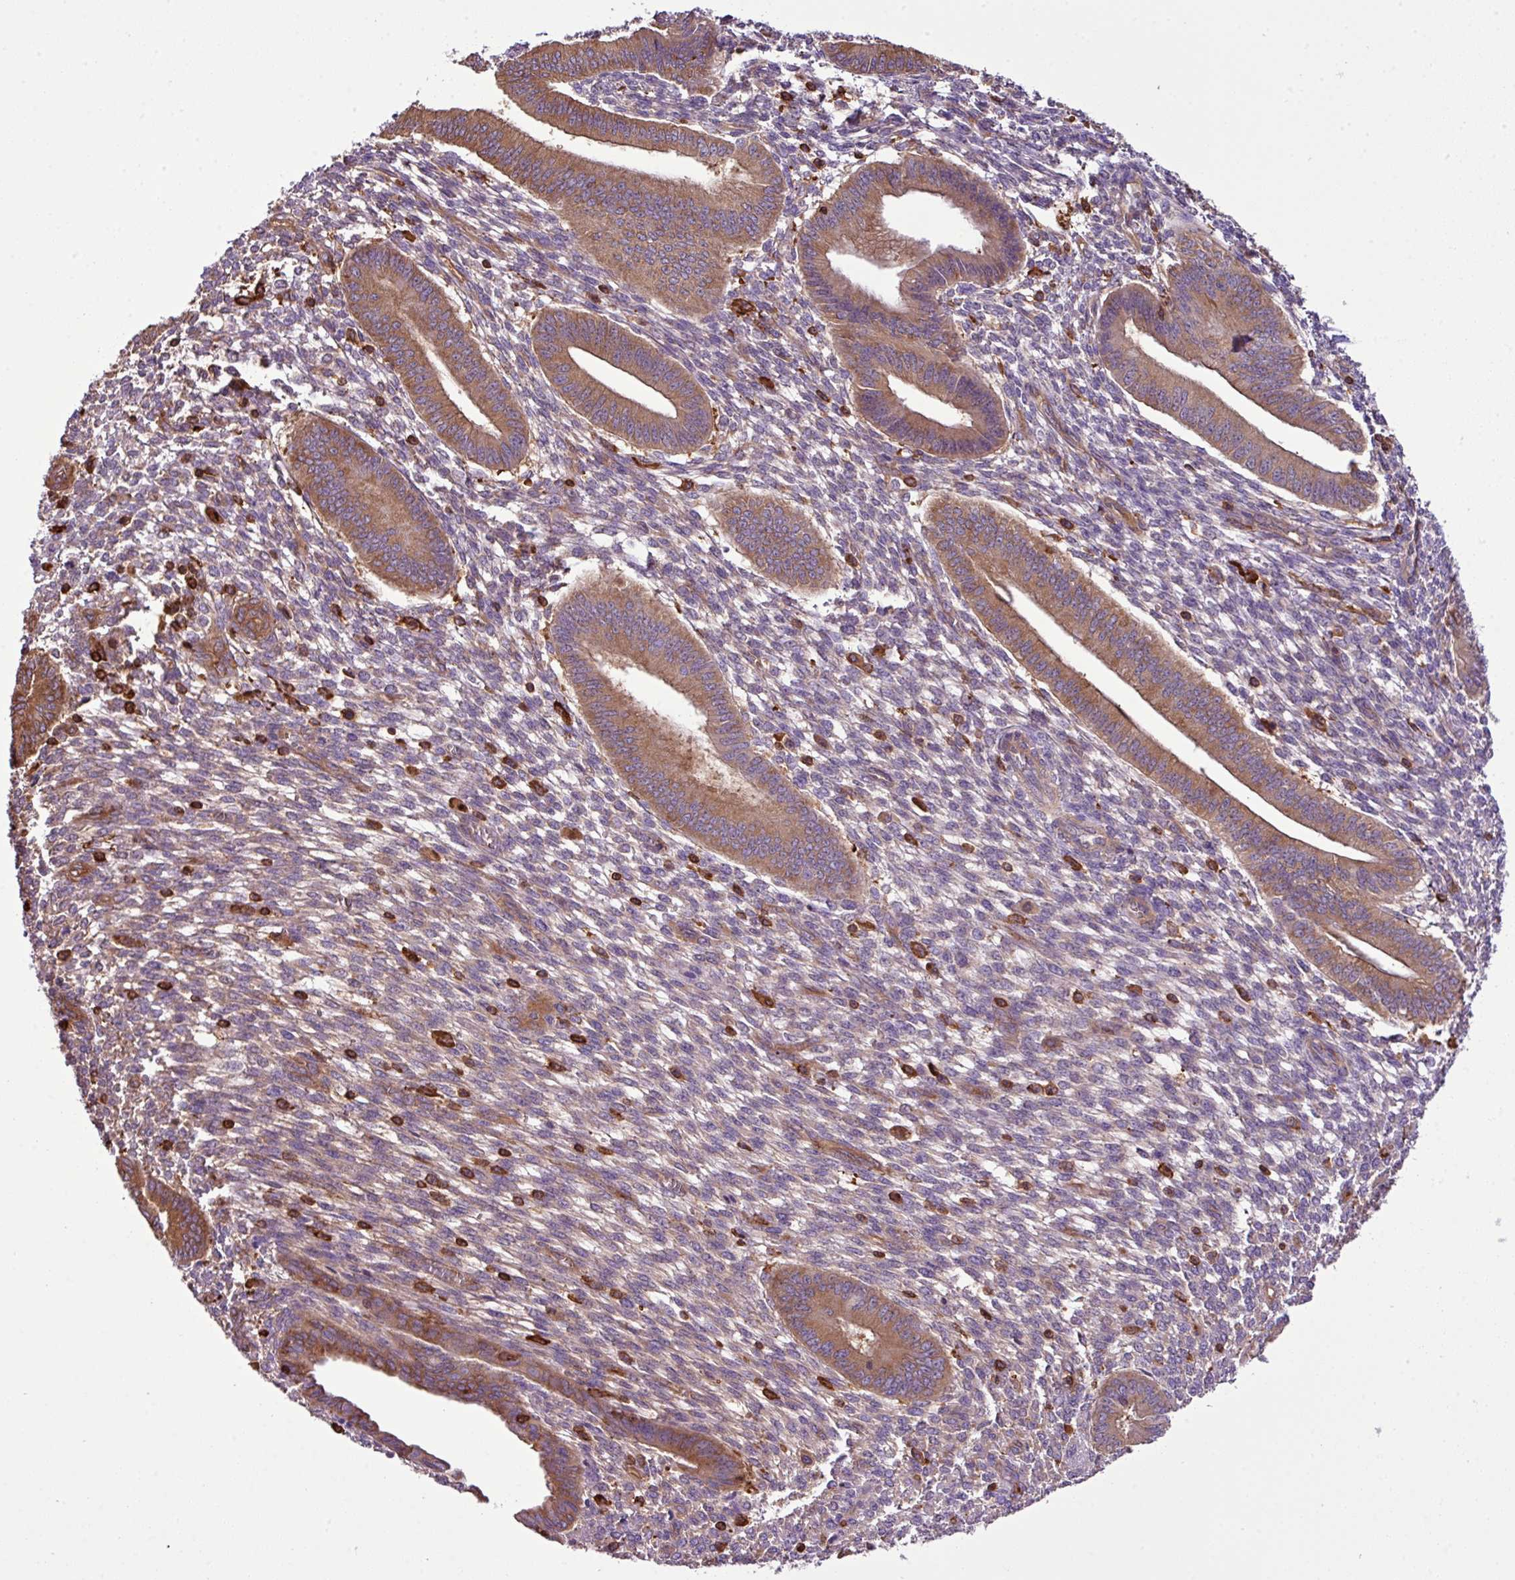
{"staining": {"intensity": "negative", "quantity": "none", "location": "none"}, "tissue": "endometrium", "cell_type": "Cells in endometrial stroma", "image_type": "normal", "snomed": [{"axis": "morphology", "description": "Normal tissue, NOS"}, {"axis": "topography", "description": "Endometrium"}], "caption": "Cells in endometrial stroma show no significant positivity in benign endometrium.", "gene": "PGAP6", "patient": {"sex": "female", "age": 36}}